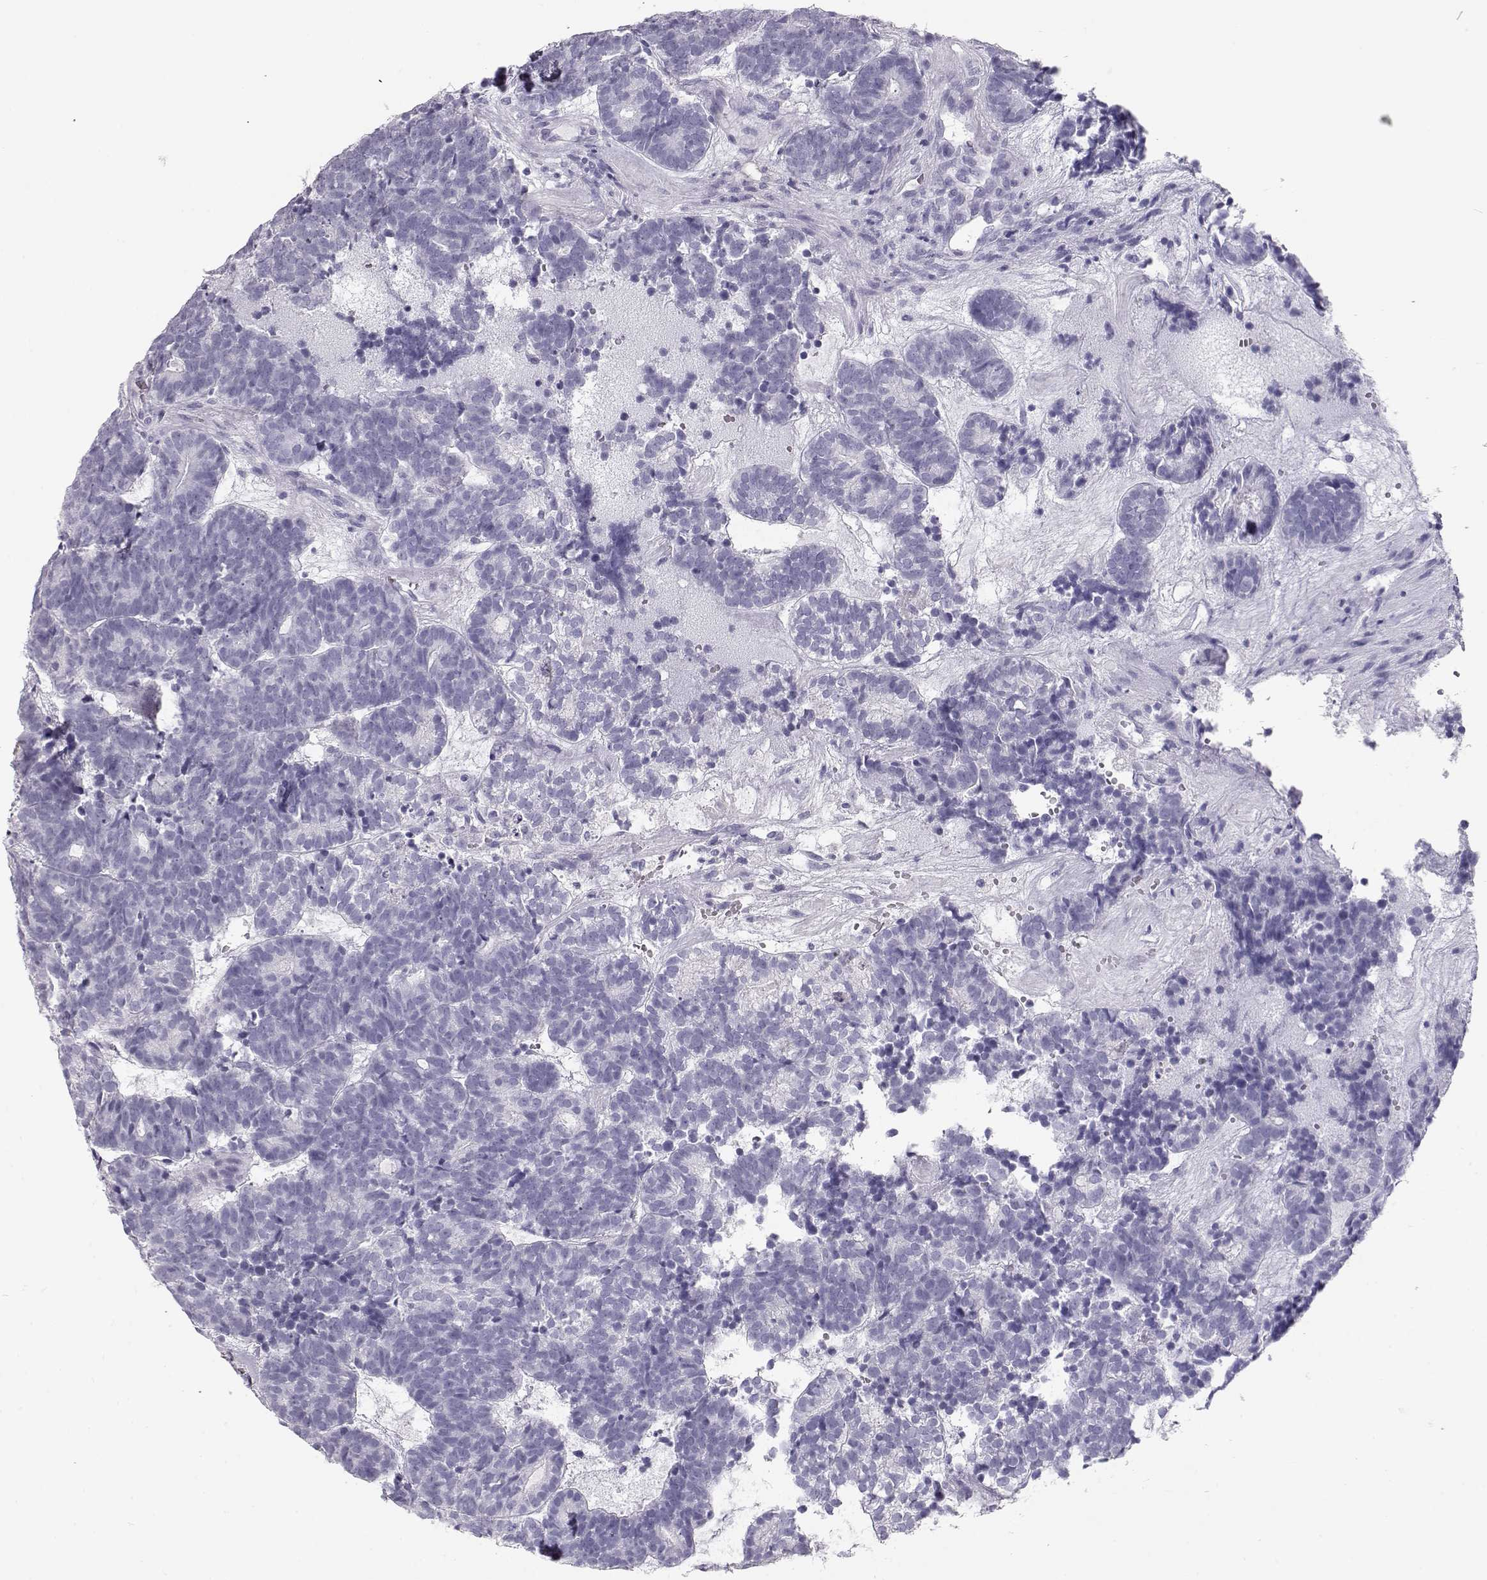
{"staining": {"intensity": "negative", "quantity": "none", "location": "none"}, "tissue": "head and neck cancer", "cell_type": "Tumor cells", "image_type": "cancer", "snomed": [{"axis": "morphology", "description": "Adenocarcinoma, NOS"}, {"axis": "topography", "description": "Head-Neck"}], "caption": "Immunohistochemical staining of head and neck cancer (adenocarcinoma) shows no significant expression in tumor cells. (DAB immunohistochemistry (IHC) with hematoxylin counter stain).", "gene": "TKTL1", "patient": {"sex": "female", "age": 81}}